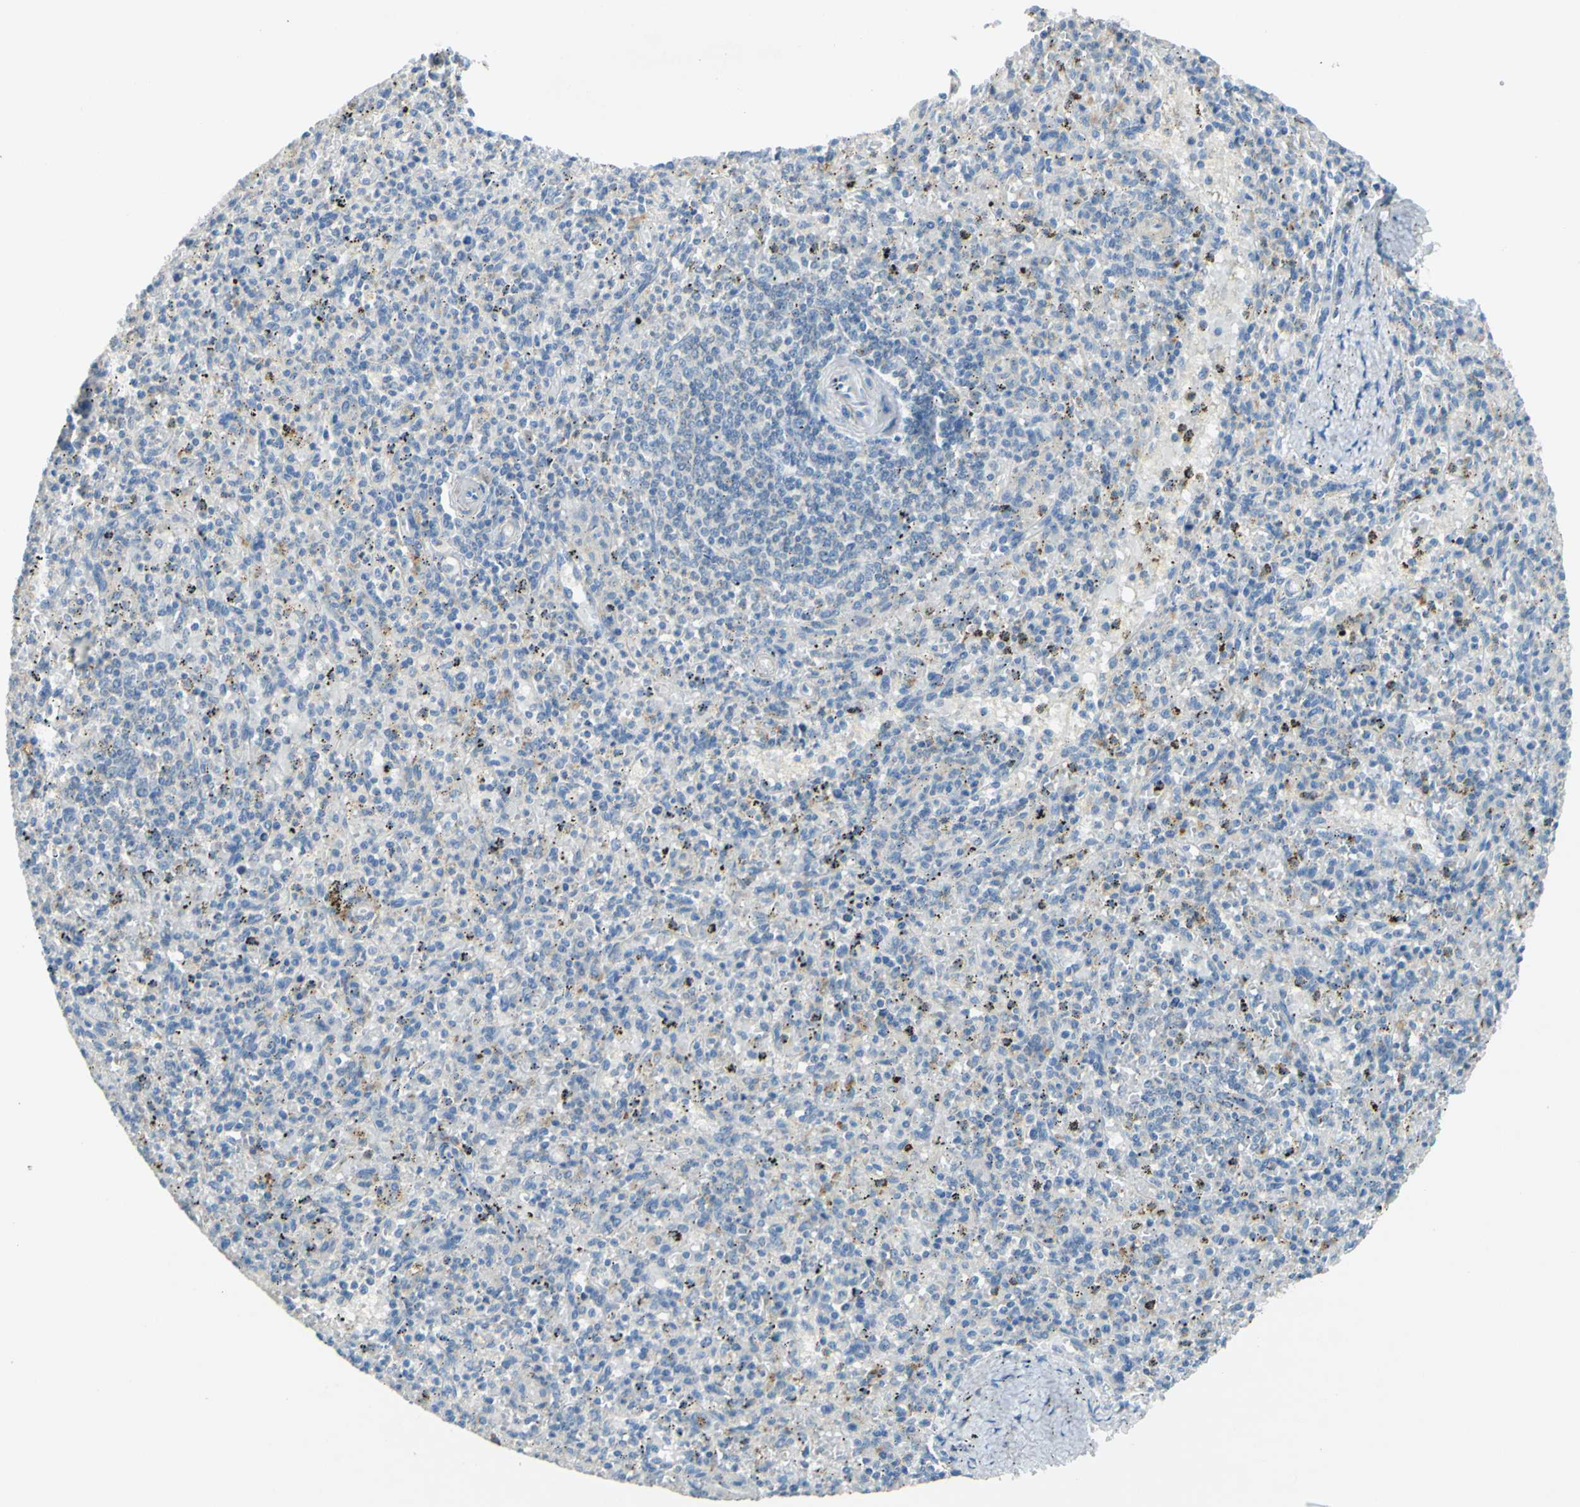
{"staining": {"intensity": "weak", "quantity": "<25%", "location": "cytoplasmic/membranous"}, "tissue": "spleen", "cell_type": "Cells in red pulp", "image_type": "normal", "snomed": [{"axis": "morphology", "description": "Normal tissue, NOS"}, {"axis": "topography", "description": "Spleen"}], "caption": "An immunohistochemistry (IHC) histopathology image of normal spleen is shown. There is no staining in cells in red pulp of spleen.", "gene": "CDH10", "patient": {"sex": "male", "age": 72}}